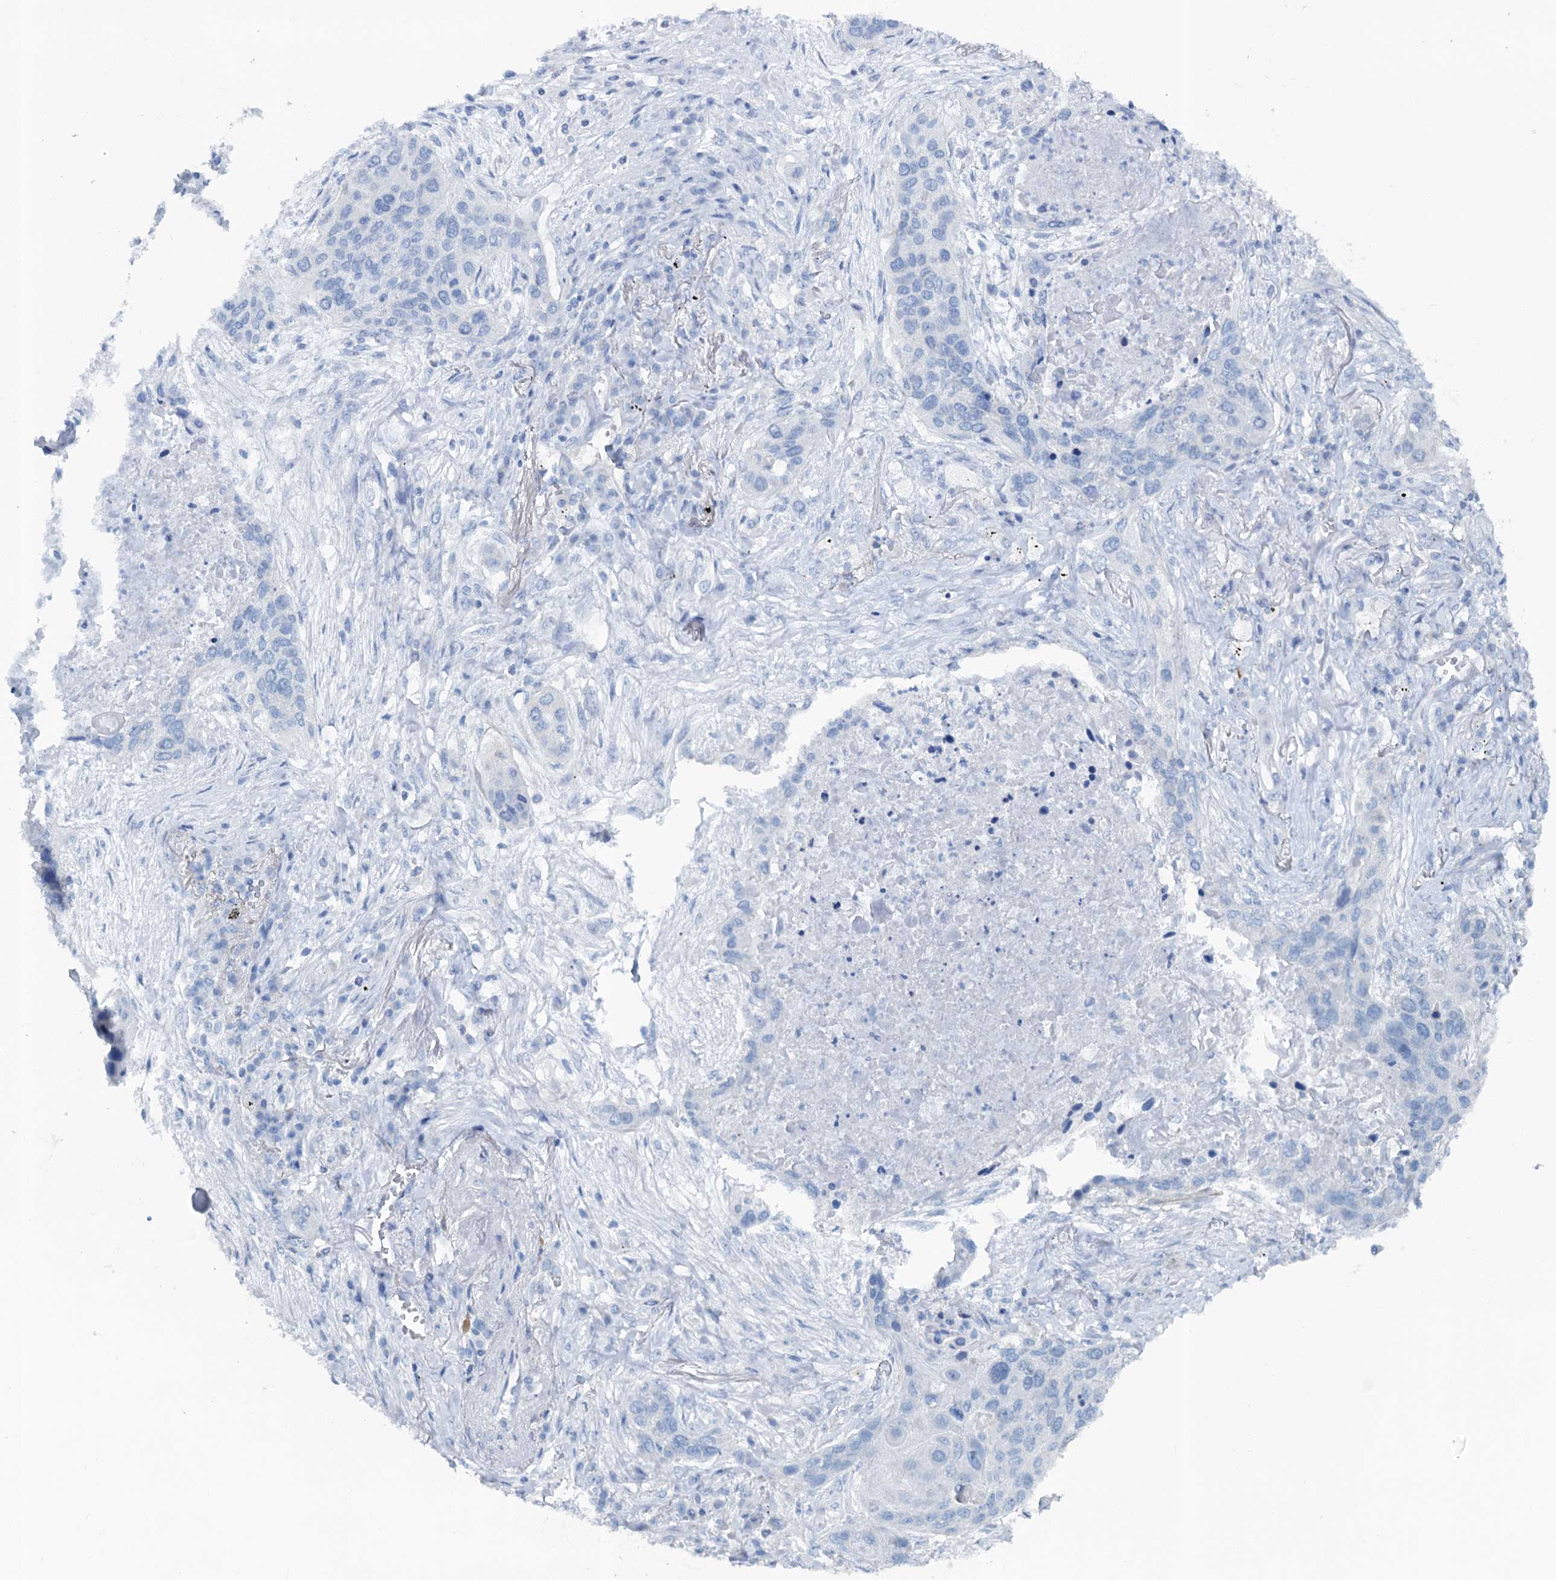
{"staining": {"intensity": "negative", "quantity": "none", "location": "none"}, "tissue": "lung cancer", "cell_type": "Tumor cells", "image_type": "cancer", "snomed": [{"axis": "morphology", "description": "Squamous cell carcinoma, NOS"}, {"axis": "topography", "description": "Lung"}], "caption": "Tumor cells are negative for protein expression in human lung squamous cell carcinoma. (DAB (3,3'-diaminobenzidine) IHC with hematoxylin counter stain).", "gene": "SLC1A3", "patient": {"sex": "female", "age": 63}}